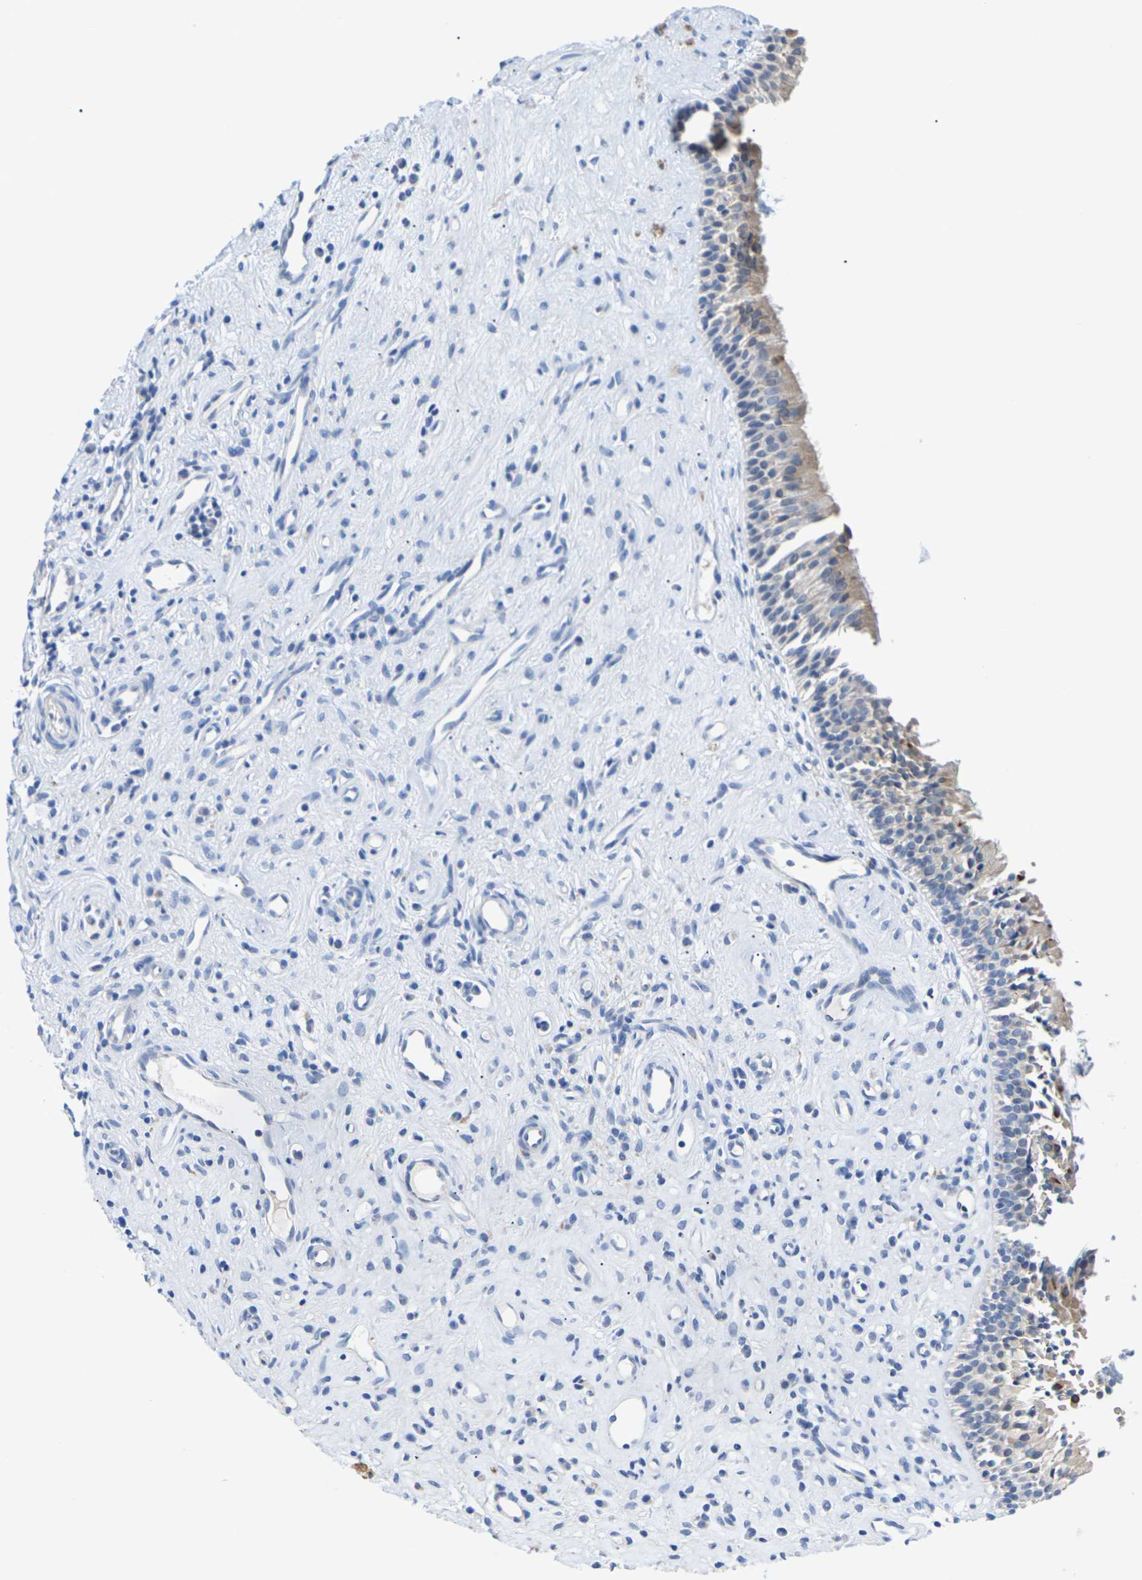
{"staining": {"intensity": "moderate", "quantity": "<25%", "location": "cytoplasmic/membranous"}, "tissue": "nasopharynx", "cell_type": "Respiratory epithelial cells", "image_type": "normal", "snomed": [{"axis": "morphology", "description": "Normal tissue, NOS"}, {"axis": "topography", "description": "Nasopharynx"}], "caption": "Human nasopharynx stained with a brown dye exhibits moderate cytoplasmic/membranous positive expression in about <25% of respiratory epithelial cells.", "gene": "TMCO4", "patient": {"sex": "female", "age": 51}}